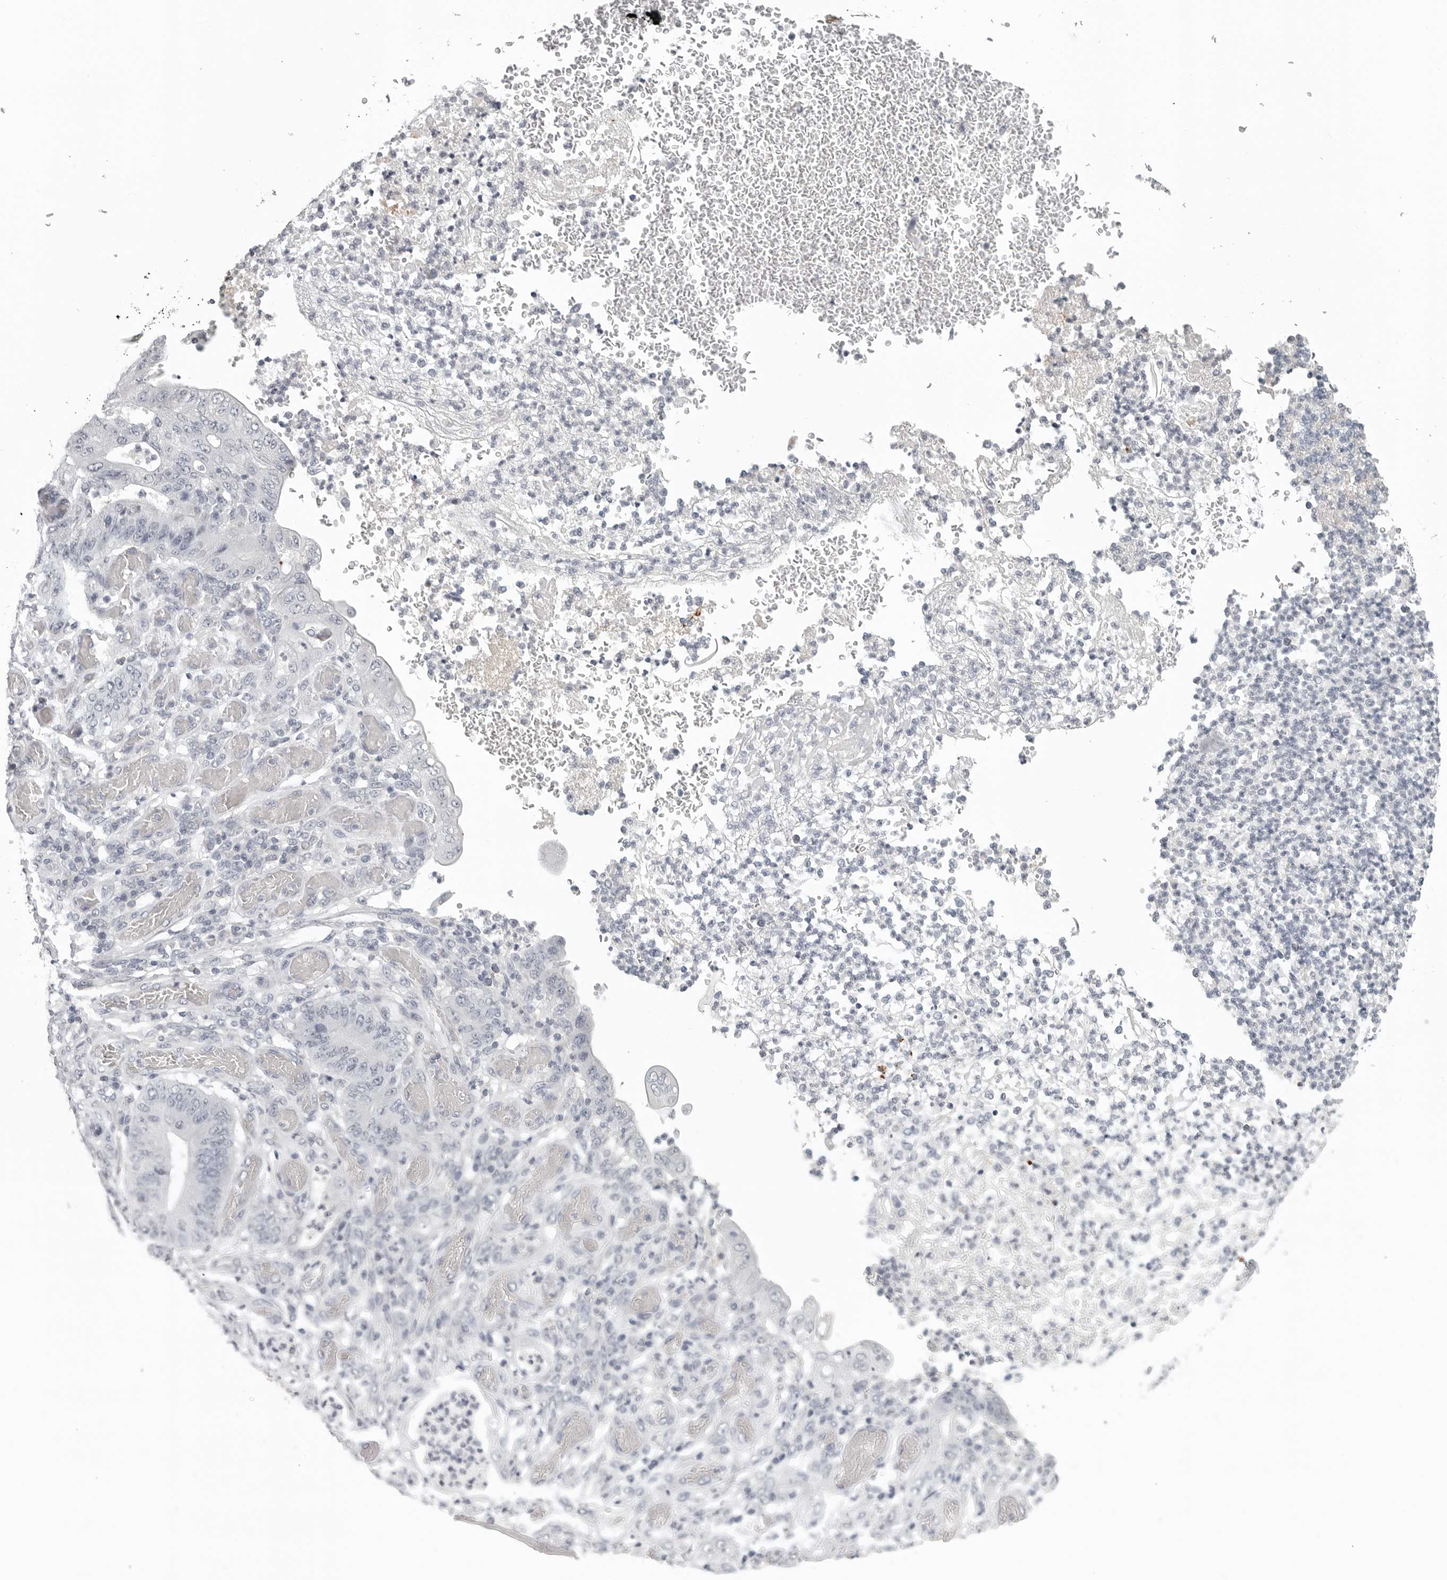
{"staining": {"intensity": "negative", "quantity": "none", "location": "none"}, "tissue": "stomach cancer", "cell_type": "Tumor cells", "image_type": "cancer", "snomed": [{"axis": "morphology", "description": "Adenocarcinoma, NOS"}, {"axis": "topography", "description": "Stomach"}], "caption": "Immunohistochemistry (IHC) histopathology image of human adenocarcinoma (stomach) stained for a protein (brown), which exhibits no expression in tumor cells. The staining is performed using DAB (3,3'-diaminobenzidine) brown chromogen with nuclei counter-stained in using hematoxylin.", "gene": "BPIFA1", "patient": {"sex": "female", "age": 73}}